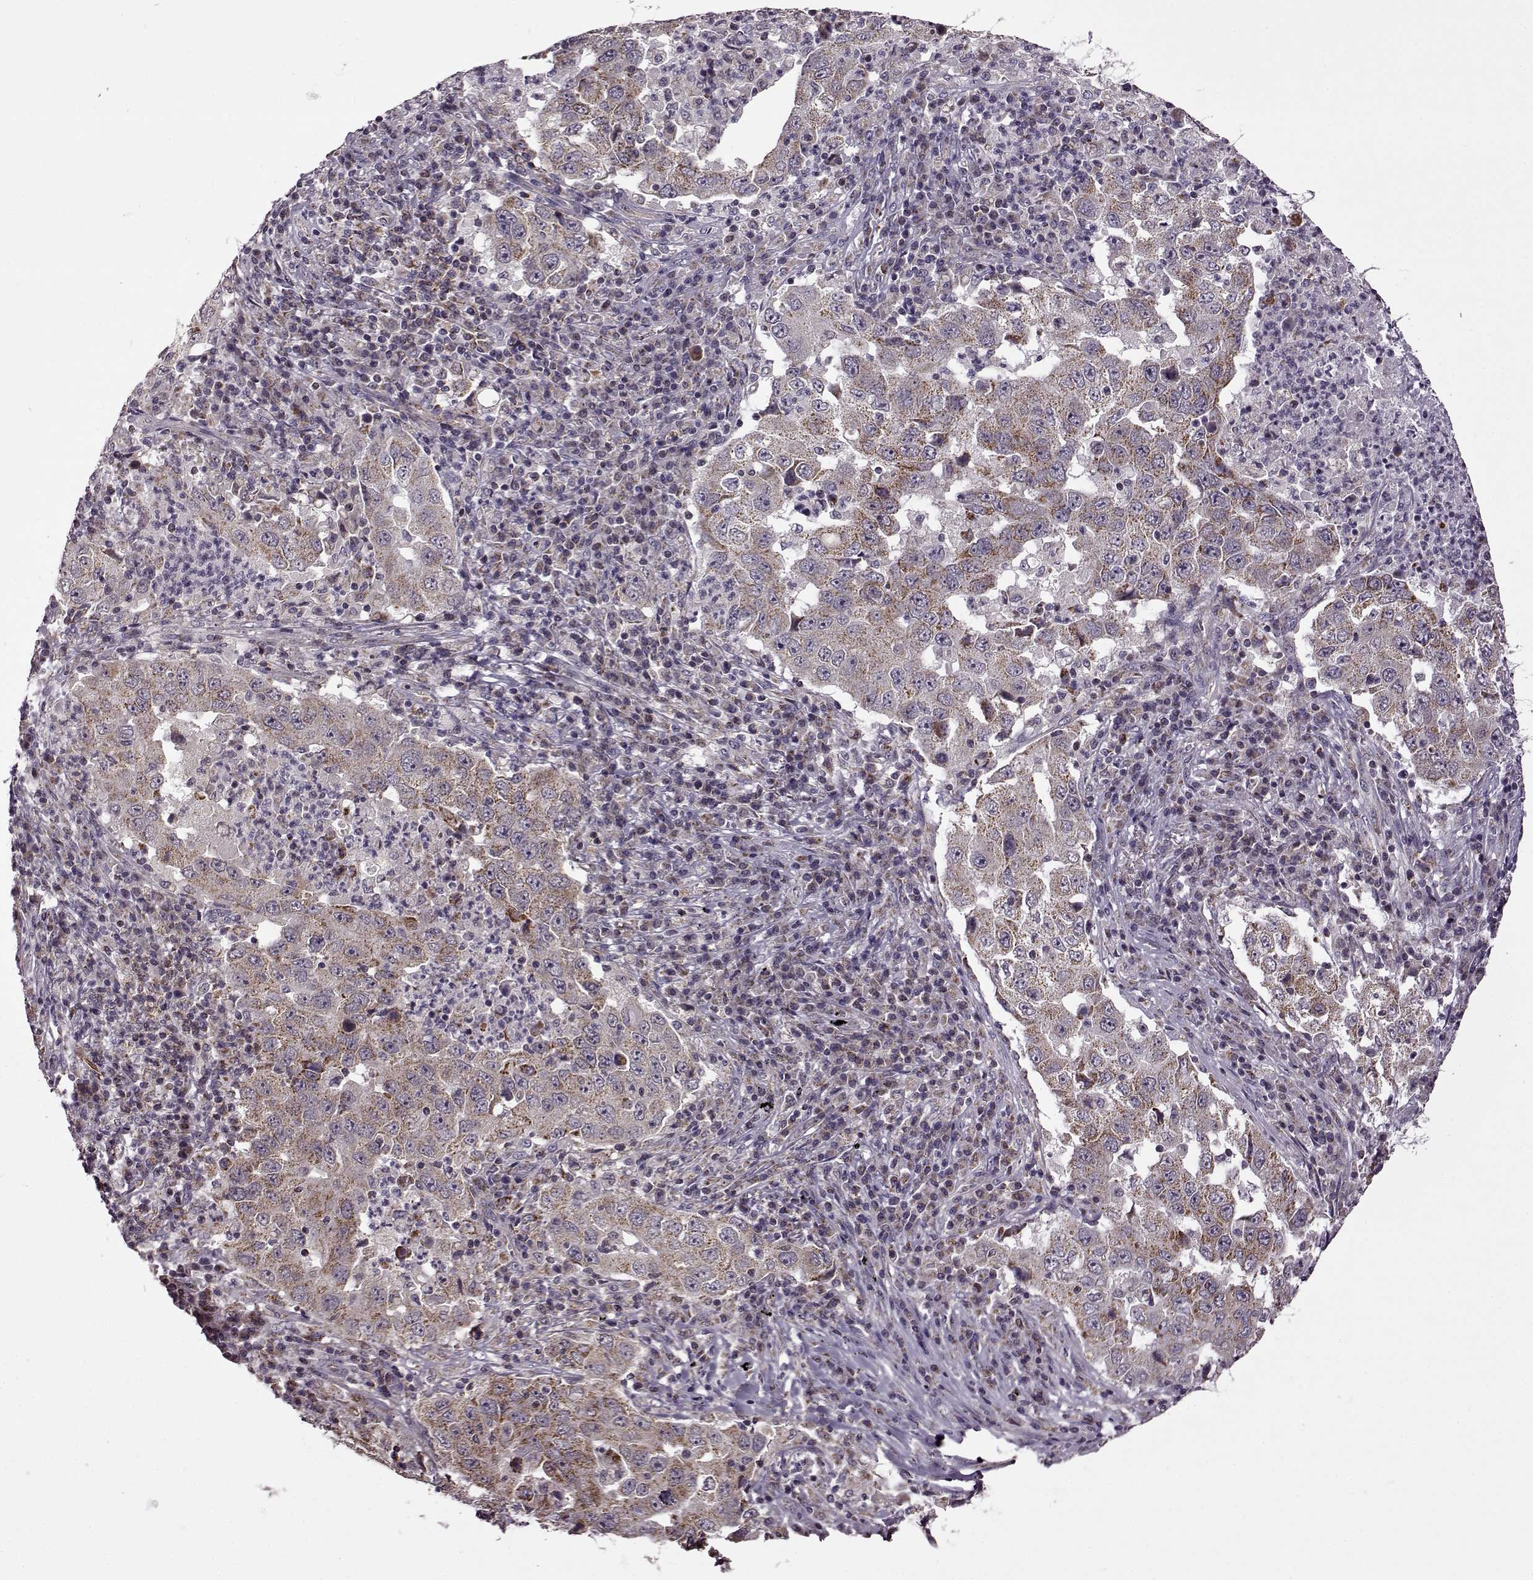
{"staining": {"intensity": "moderate", "quantity": ">75%", "location": "cytoplasmic/membranous"}, "tissue": "lung cancer", "cell_type": "Tumor cells", "image_type": "cancer", "snomed": [{"axis": "morphology", "description": "Adenocarcinoma, NOS"}, {"axis": "topography", "description": "Lung"}], "caption": "The immunohistochemical stain shows moderate cytoplasmic/membranous positivity in tumor cells of lung cancer tissue.", "gene": "MTSS1", "patient": {"sex": "male", "age": 73}}